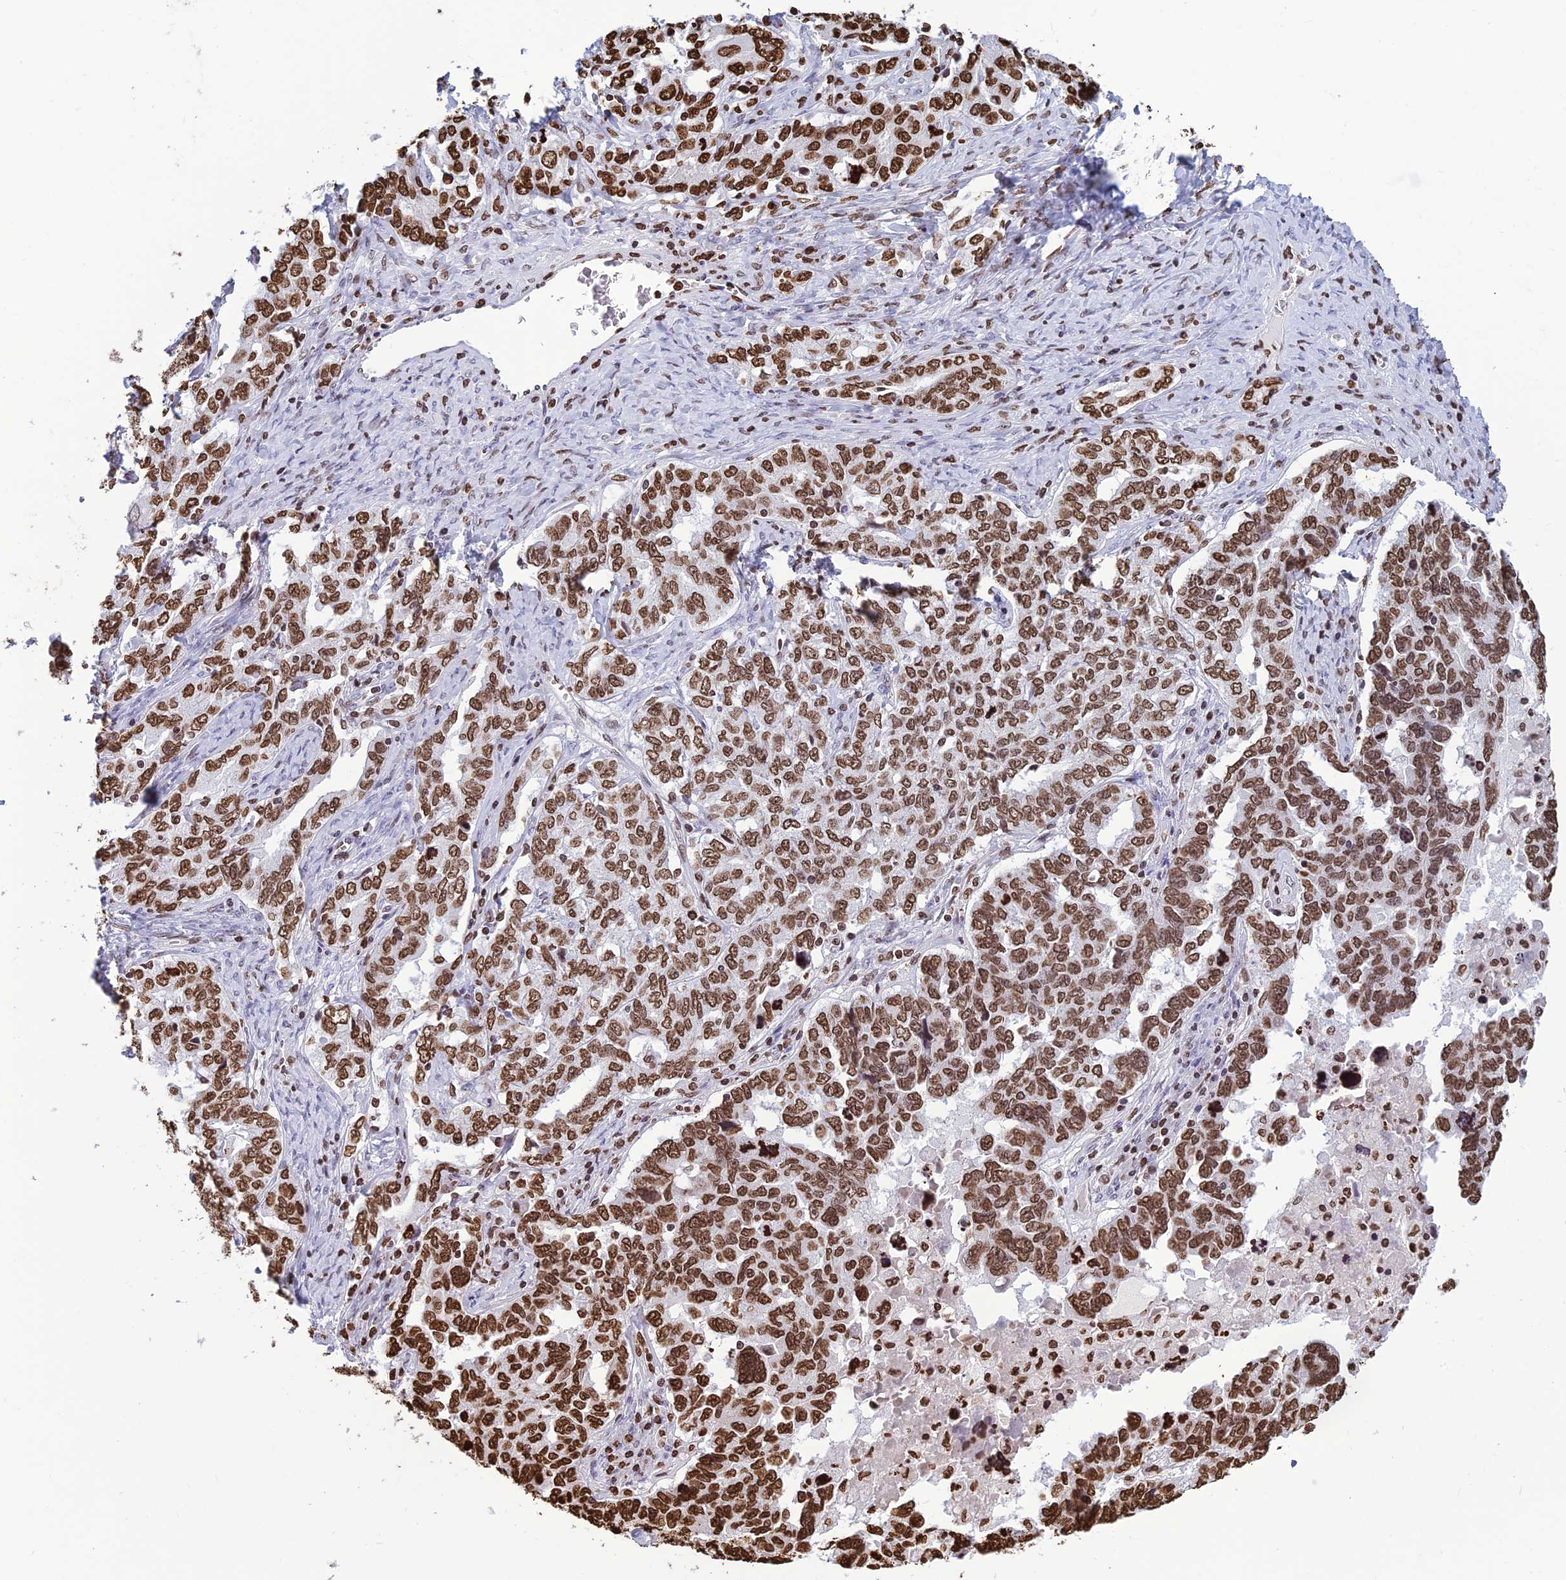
{"staining": {"intensity": "strong", "quantity": ">75%", "location": "nuclear"}, "tissue": "ovarian cancer", "cell_type": "Tumor cells", "image_type": "cancer", "snomed": [{"axis": "morphology", "description": "Carcinoma, endometroid"}, {"axis": "topography", "description": "Ovary"}], "caption": "Human ovarian cancer (endometroid carcinoma) stained with a protein marker displays strong staining in tumor cells.", "gene": "AKAP17A", "patient": {"sex": "female", "age": 62}}